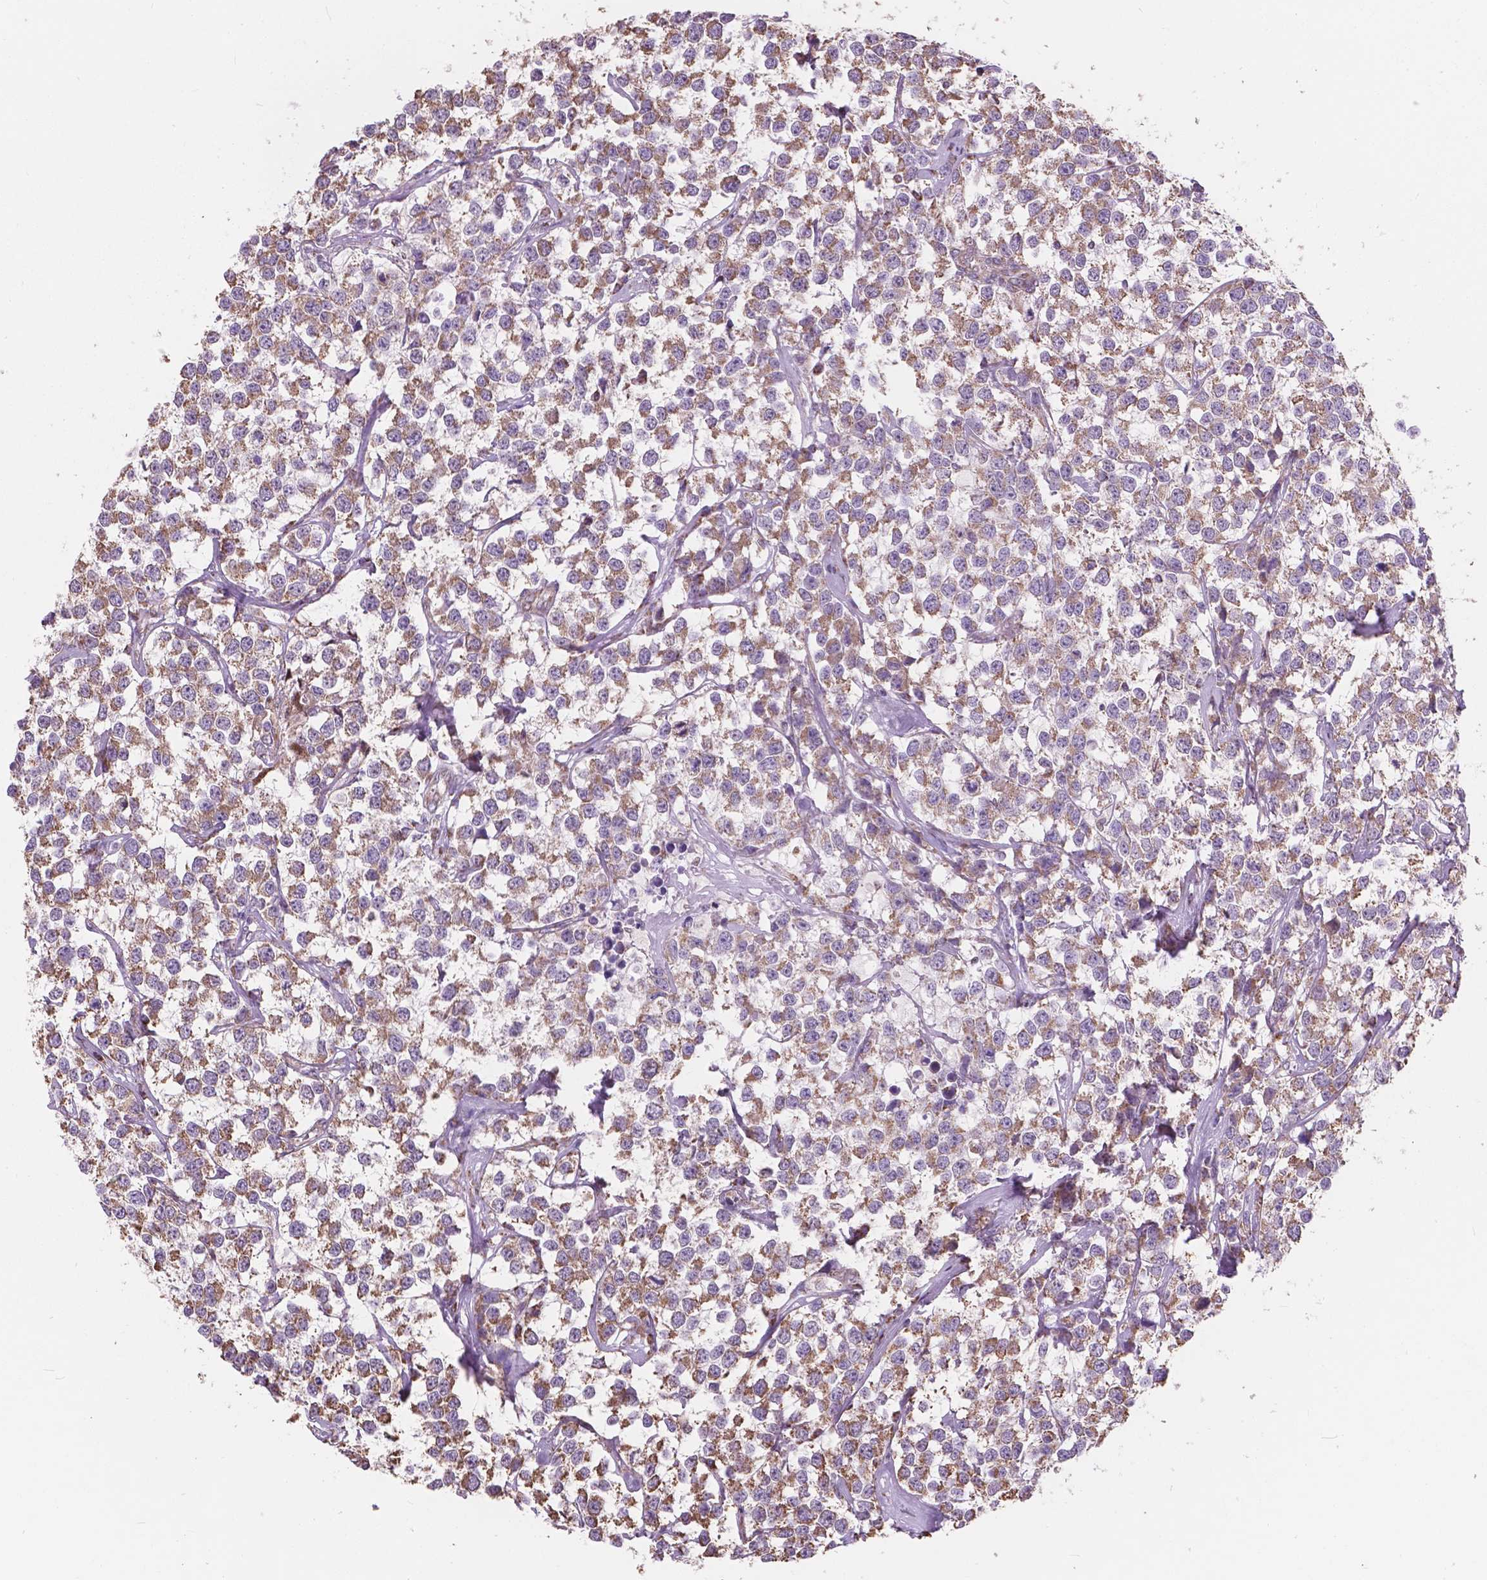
{"staining": {"intensity": "moderate", "quantity": ">75%", "location": "cytoplasmic/membranous"}, "tissue": "testis cancer", "cell_type": "Tumor cells", "image_type": "cancer", "snomed": [{"axis": "morphology", "description": "Seminoma, NOS"}, {"axis": "topography", "description": "Testis"}], "caption": "Protein staining of testis seminoma tissue displays moderate cytoplasmic/membranous positivity in about >75% of tumor cells. The protein is shown in brown color, while the nuclei are stained blue.", "gene": "SCOC", "patient": {"sex": "male", "age": 59}}